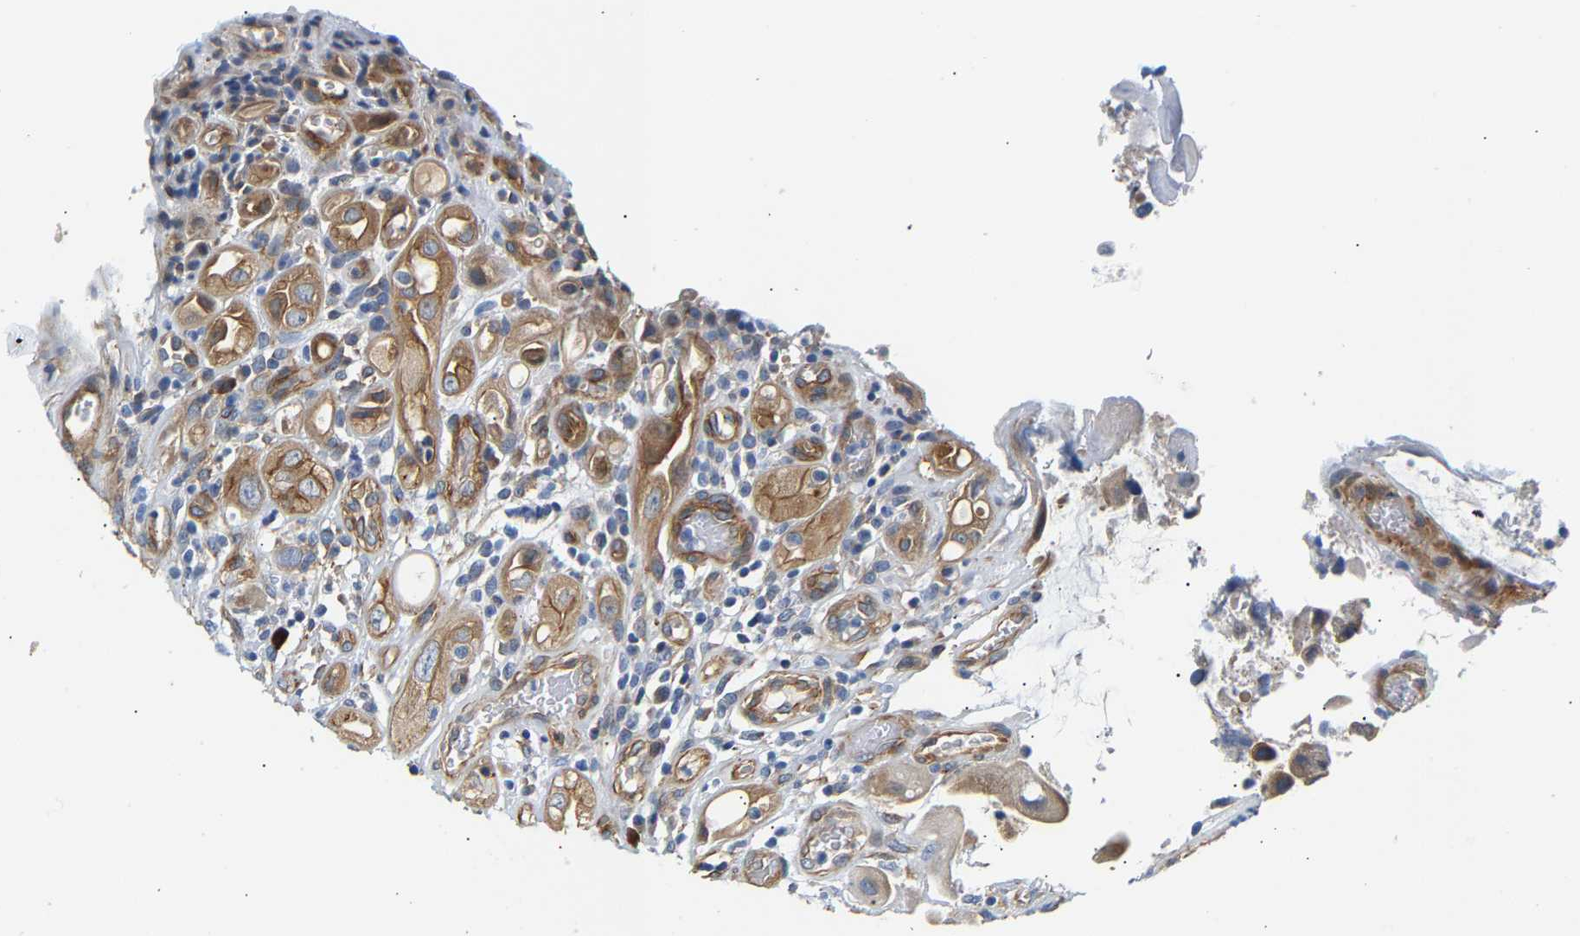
{"staining": {"intensity": "moderate", "quantity": "<25%", "location": "cytoplasmic/membranous"}, "tissue": "urothelial cancer", "cell_type": "Tumor cells", "image_type": "cancer", "snomed": [{"axis": "morphology", "description": "Urothelial carcinoma, High grade"}, {"axis": "topography", "description": "Urinary bladder"}], "caption": "The immunohistochemical stain highlights moderate cytoplasmic/membranous staining in tumor cells of urothelial cancer tissue.", "gene": "PAWR", "patient": {"sex": "female", "age": 64}}